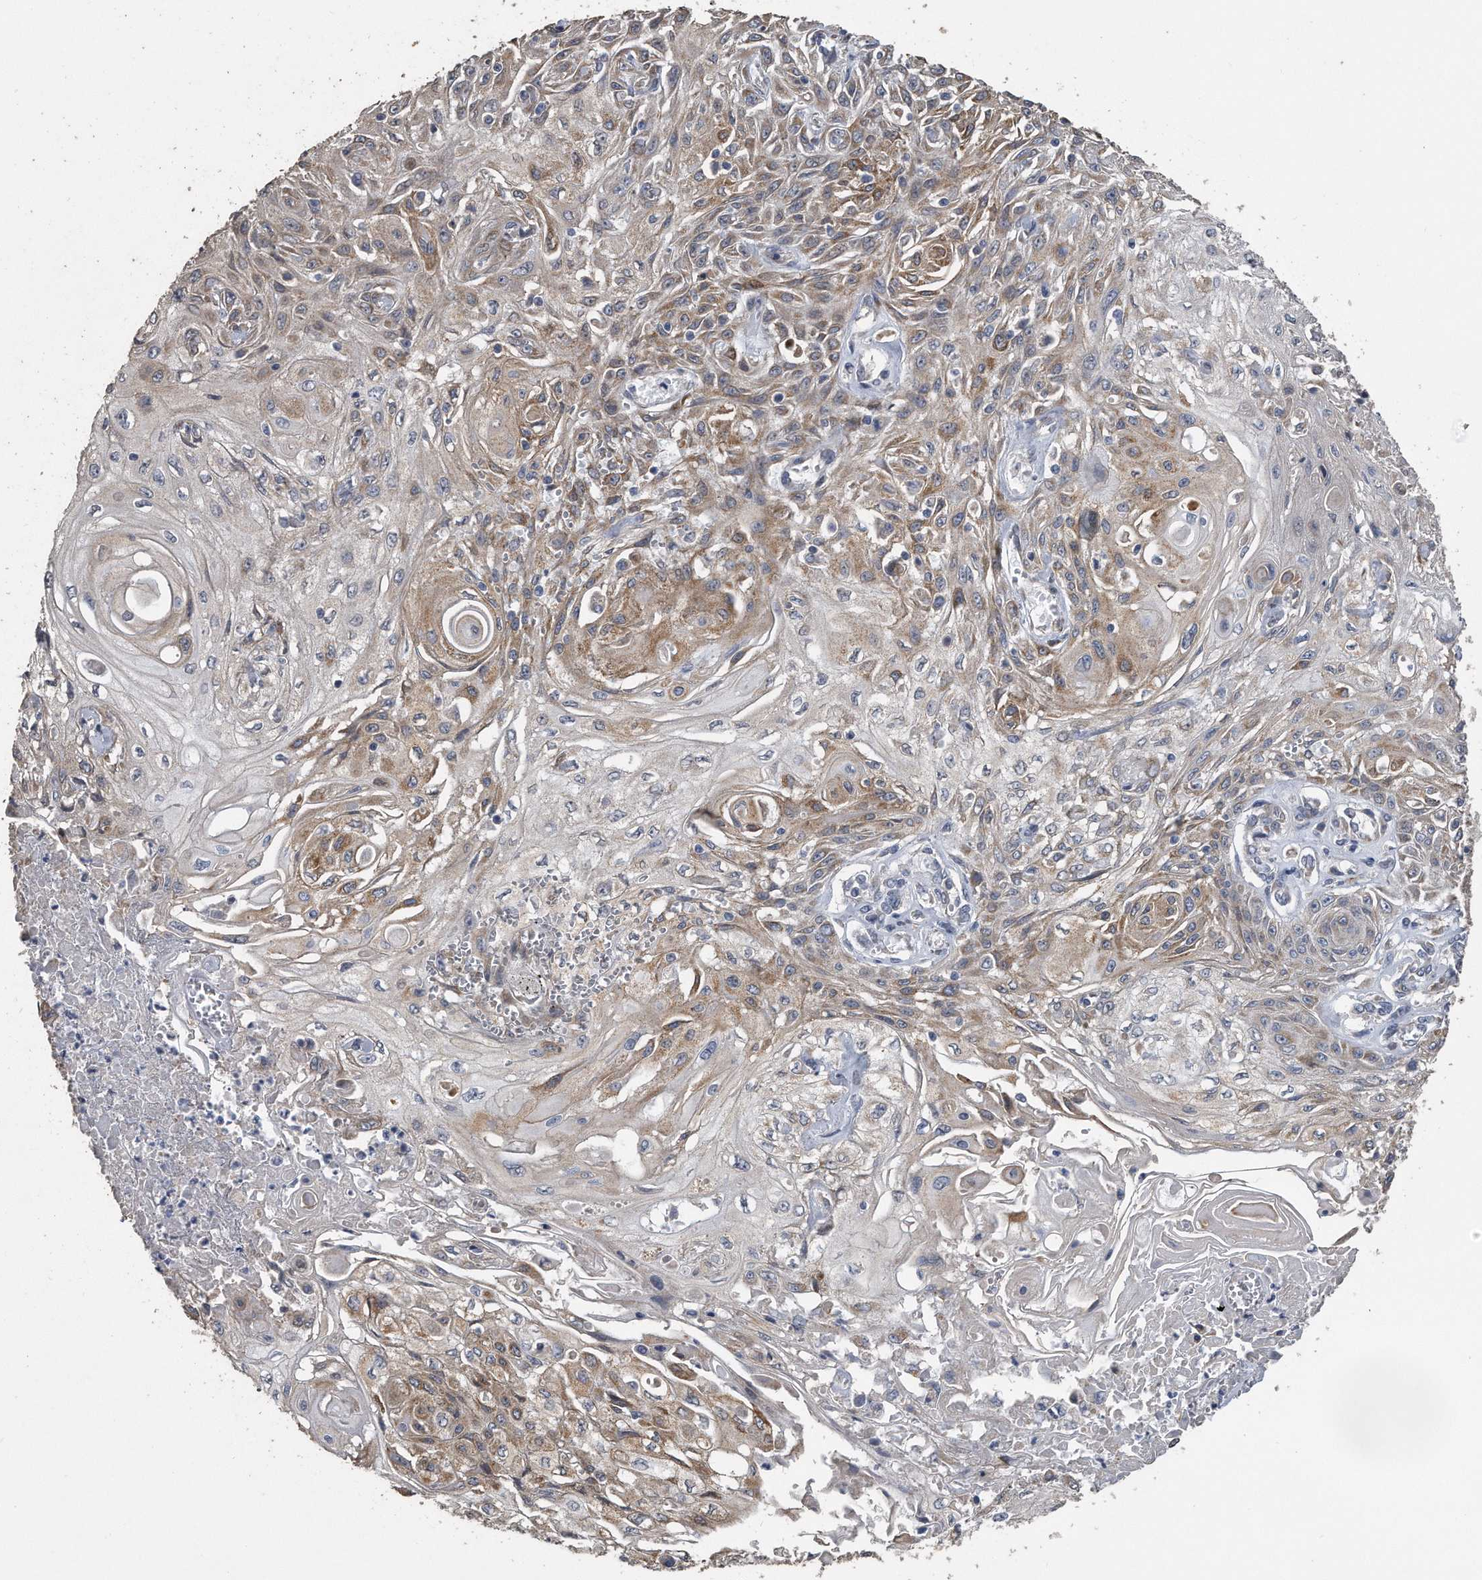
{"staining": {"intensity": "moderate", "quantity": "25%-75%", "location": "cytoplasmic/membranous"}, "tissue": "skin cancer", "cell_type": "Tumor cells", "image_type": "cancer", "snomed": [{"axis": "morphology", "description": "Squamous cell carcinoma, NOS"}, {"axis": "morphology", "description": "Squamous cell carcinoma, metastatic, NOS"}, {"axis": "topography", "description": "Skin"}, {"axis": "topography", "description": "Lymph node"}], "caption": "About 25%-75% of tumor cells in skin metastatic squamous cell carcinoma display moderate cytoplasmic/membranous protein positivity as visualized by brown immunohistochemical staining.", "gene": "PCLO", "patient": {"sex": "male", "age": 75}}